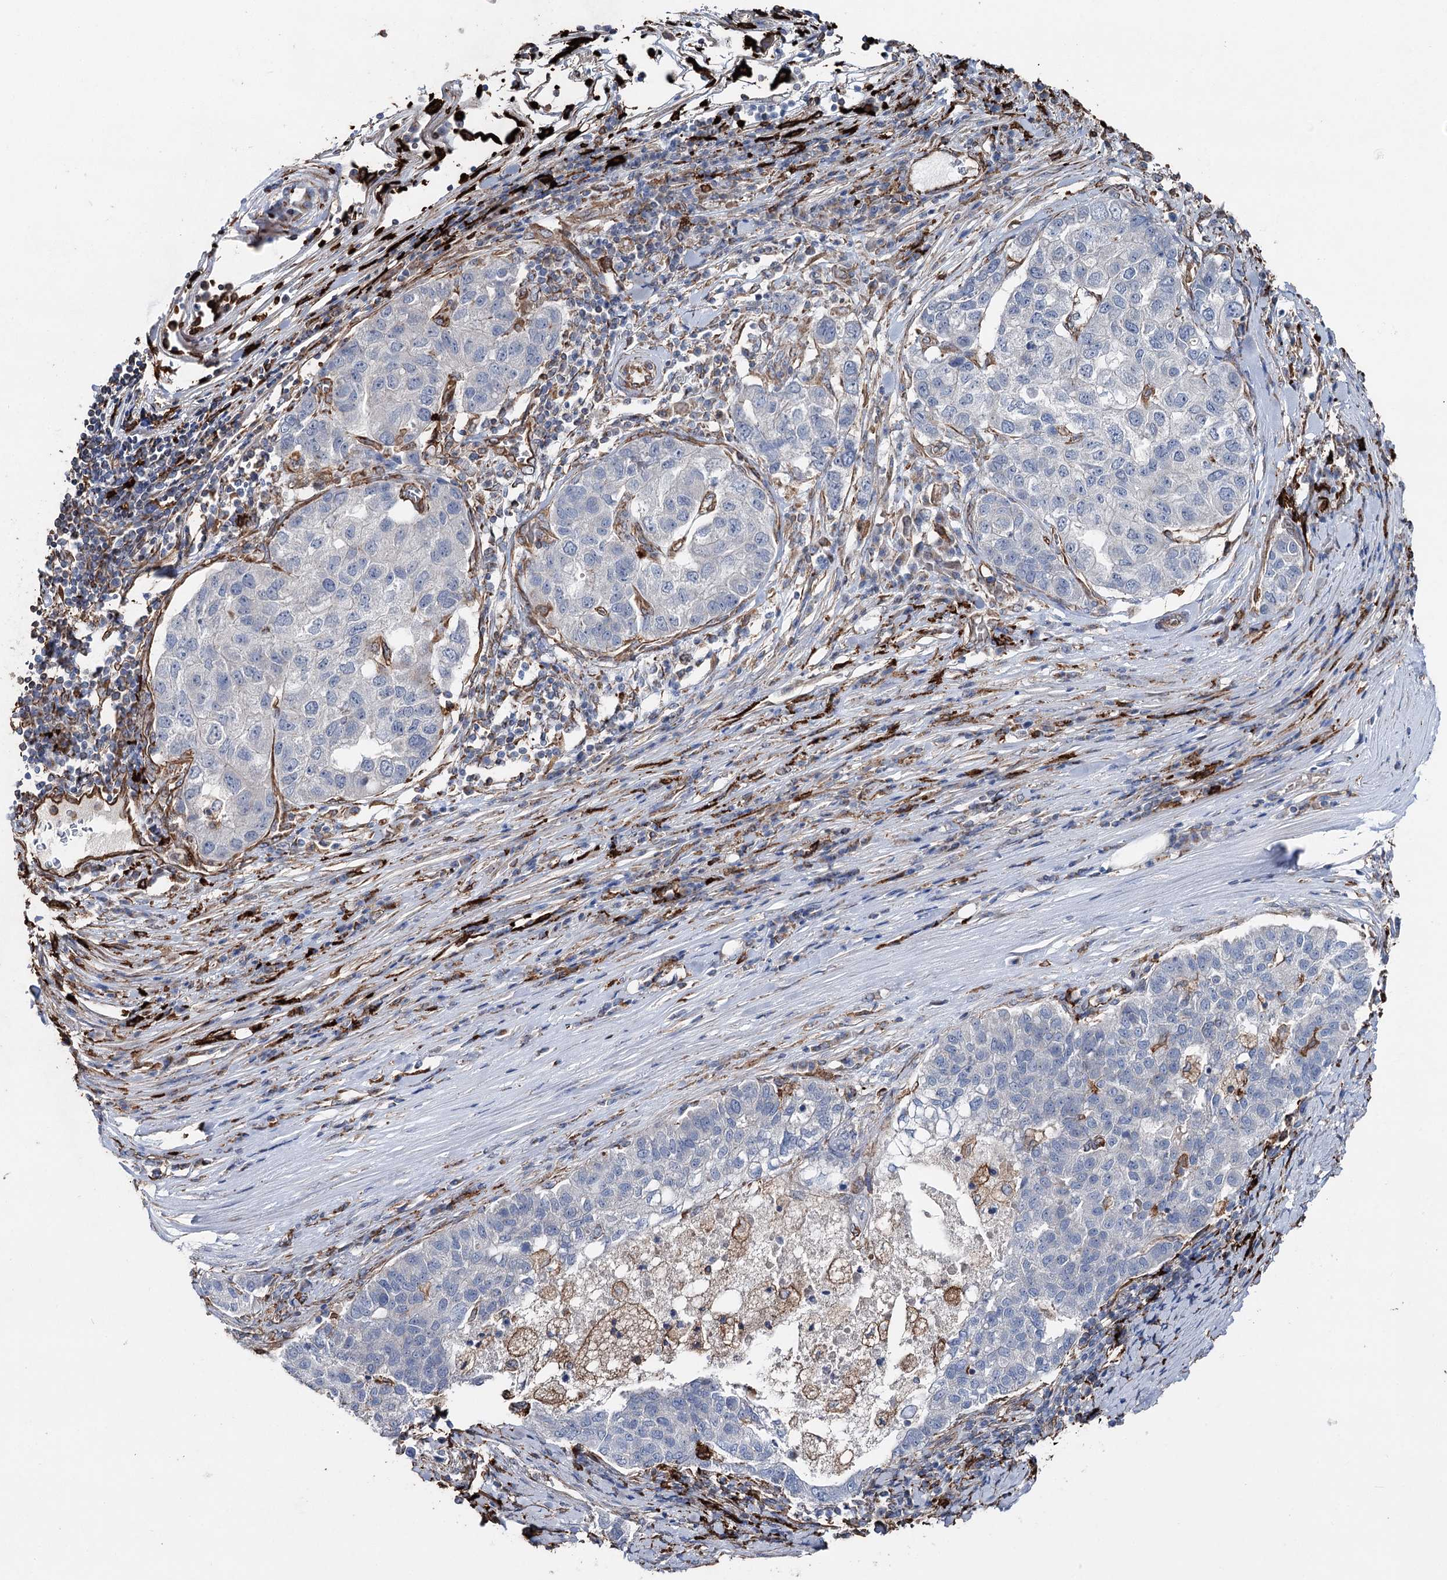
{"staining": {"intensity": "negative", "quantity": "none", "location": "none"}, "tissue": "pancreatic cancer", "cell_type": "Tumor cells", "image_type": "cancer", "snomed": [{"axis": "morphology", "description": "Adenocarcinoma, NOS"}, {"axis": "topography", "description": "Pancreas"}], "caption": "Tumor cells are negative for protein expression in human adenocarcinoma (pancreatic).", "gene": "CLEC4M", "patient": {"sex": "female", "age": 61}}